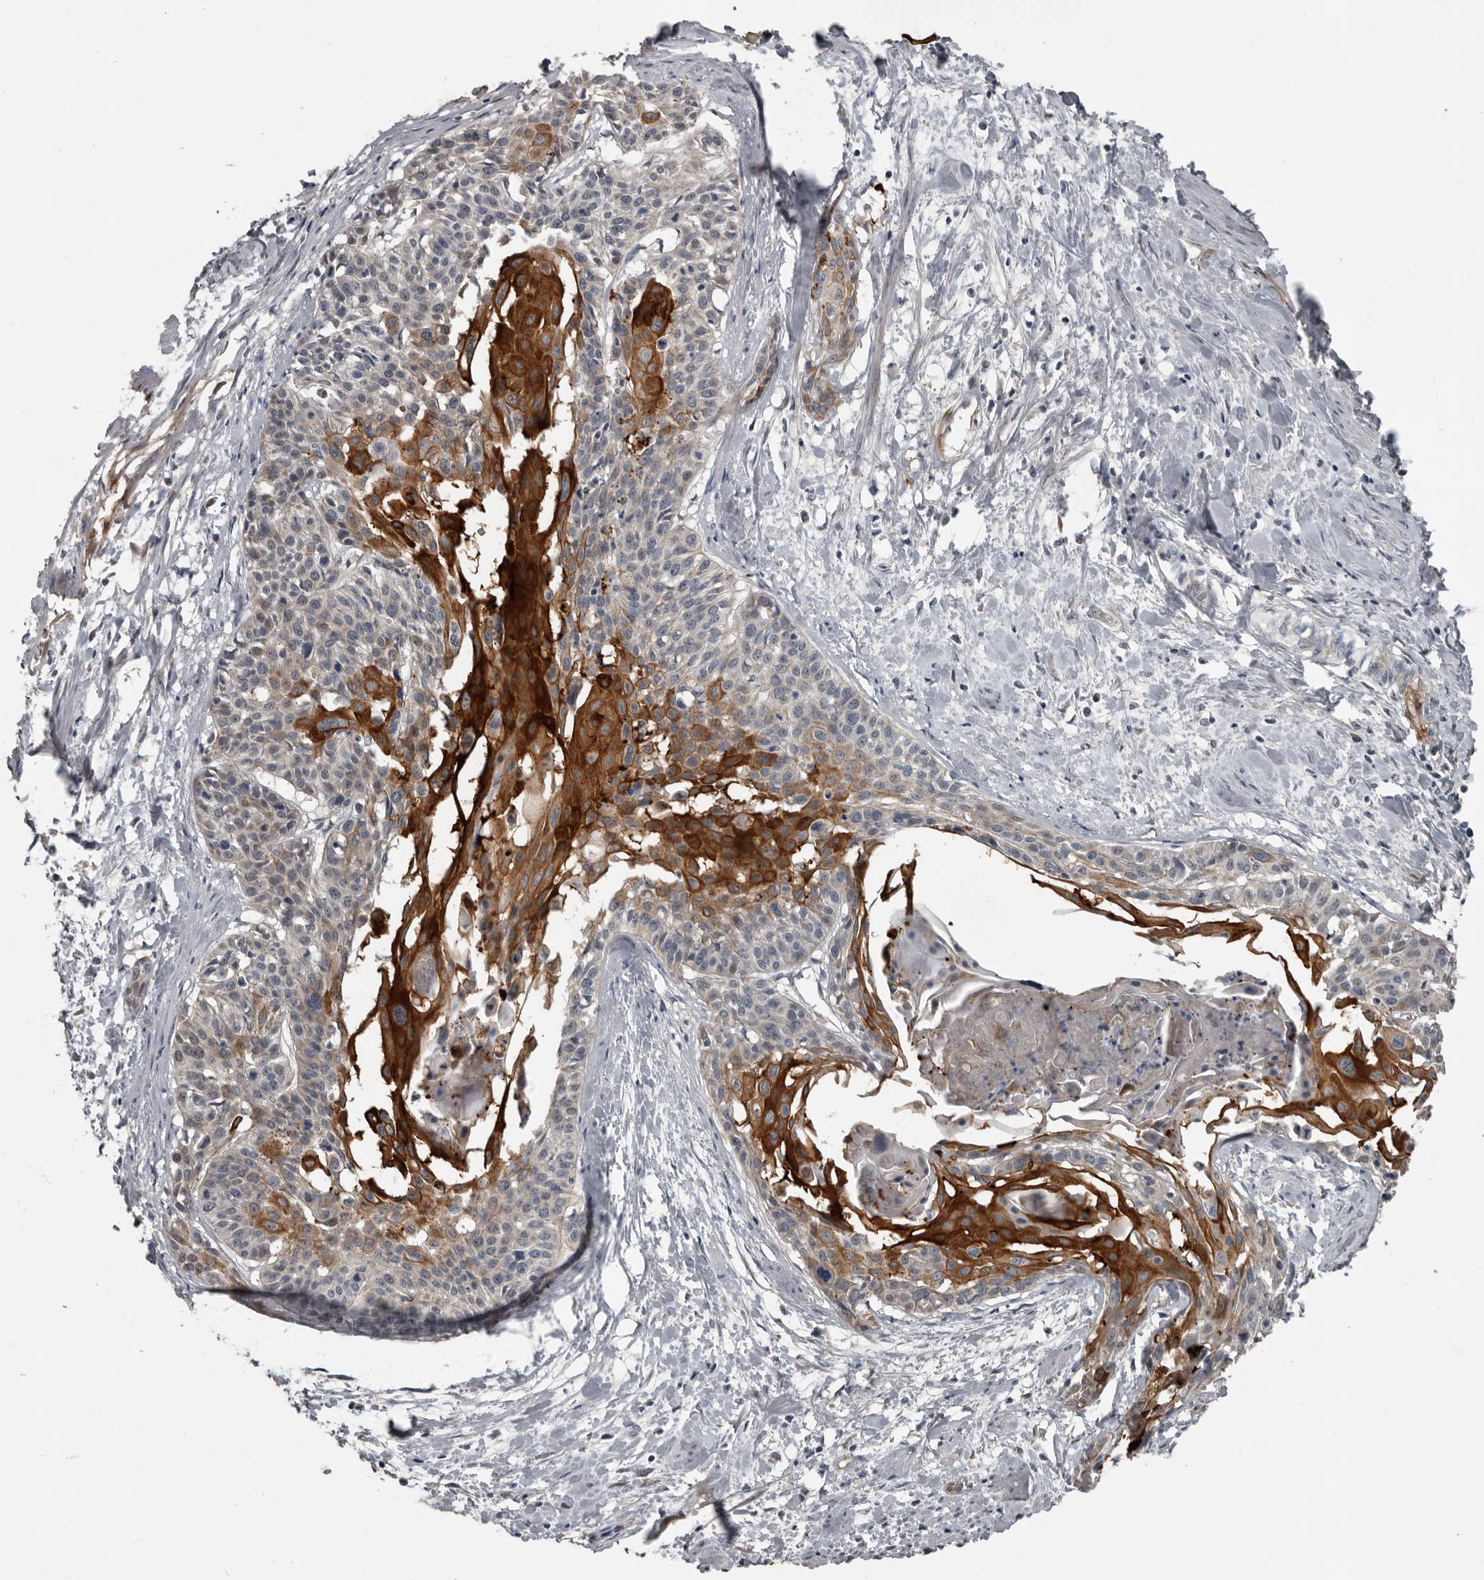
{"staining": {"intensity": "strong", "quantity": "25%-75%", "location": "cytoplasmic/membranous"}, "tissue": "cervical cancer", "cell_type": "Tumor cells", "image_type": "cancer", "snomed": [{"axis": "morphology", "description": "Squamous cell carcinoma, NOS"}, {"axis": "topography", "description": "Cervix"}], "caption": "Protein expression analysis of human squamous cell carcinoma (cervical) reveals strong cytoplasmic/membranous positivity in approximately 25%-75% of tumor cells.", "gene": "C1orf216", "patient": {"sex": "female", "age": 57}}